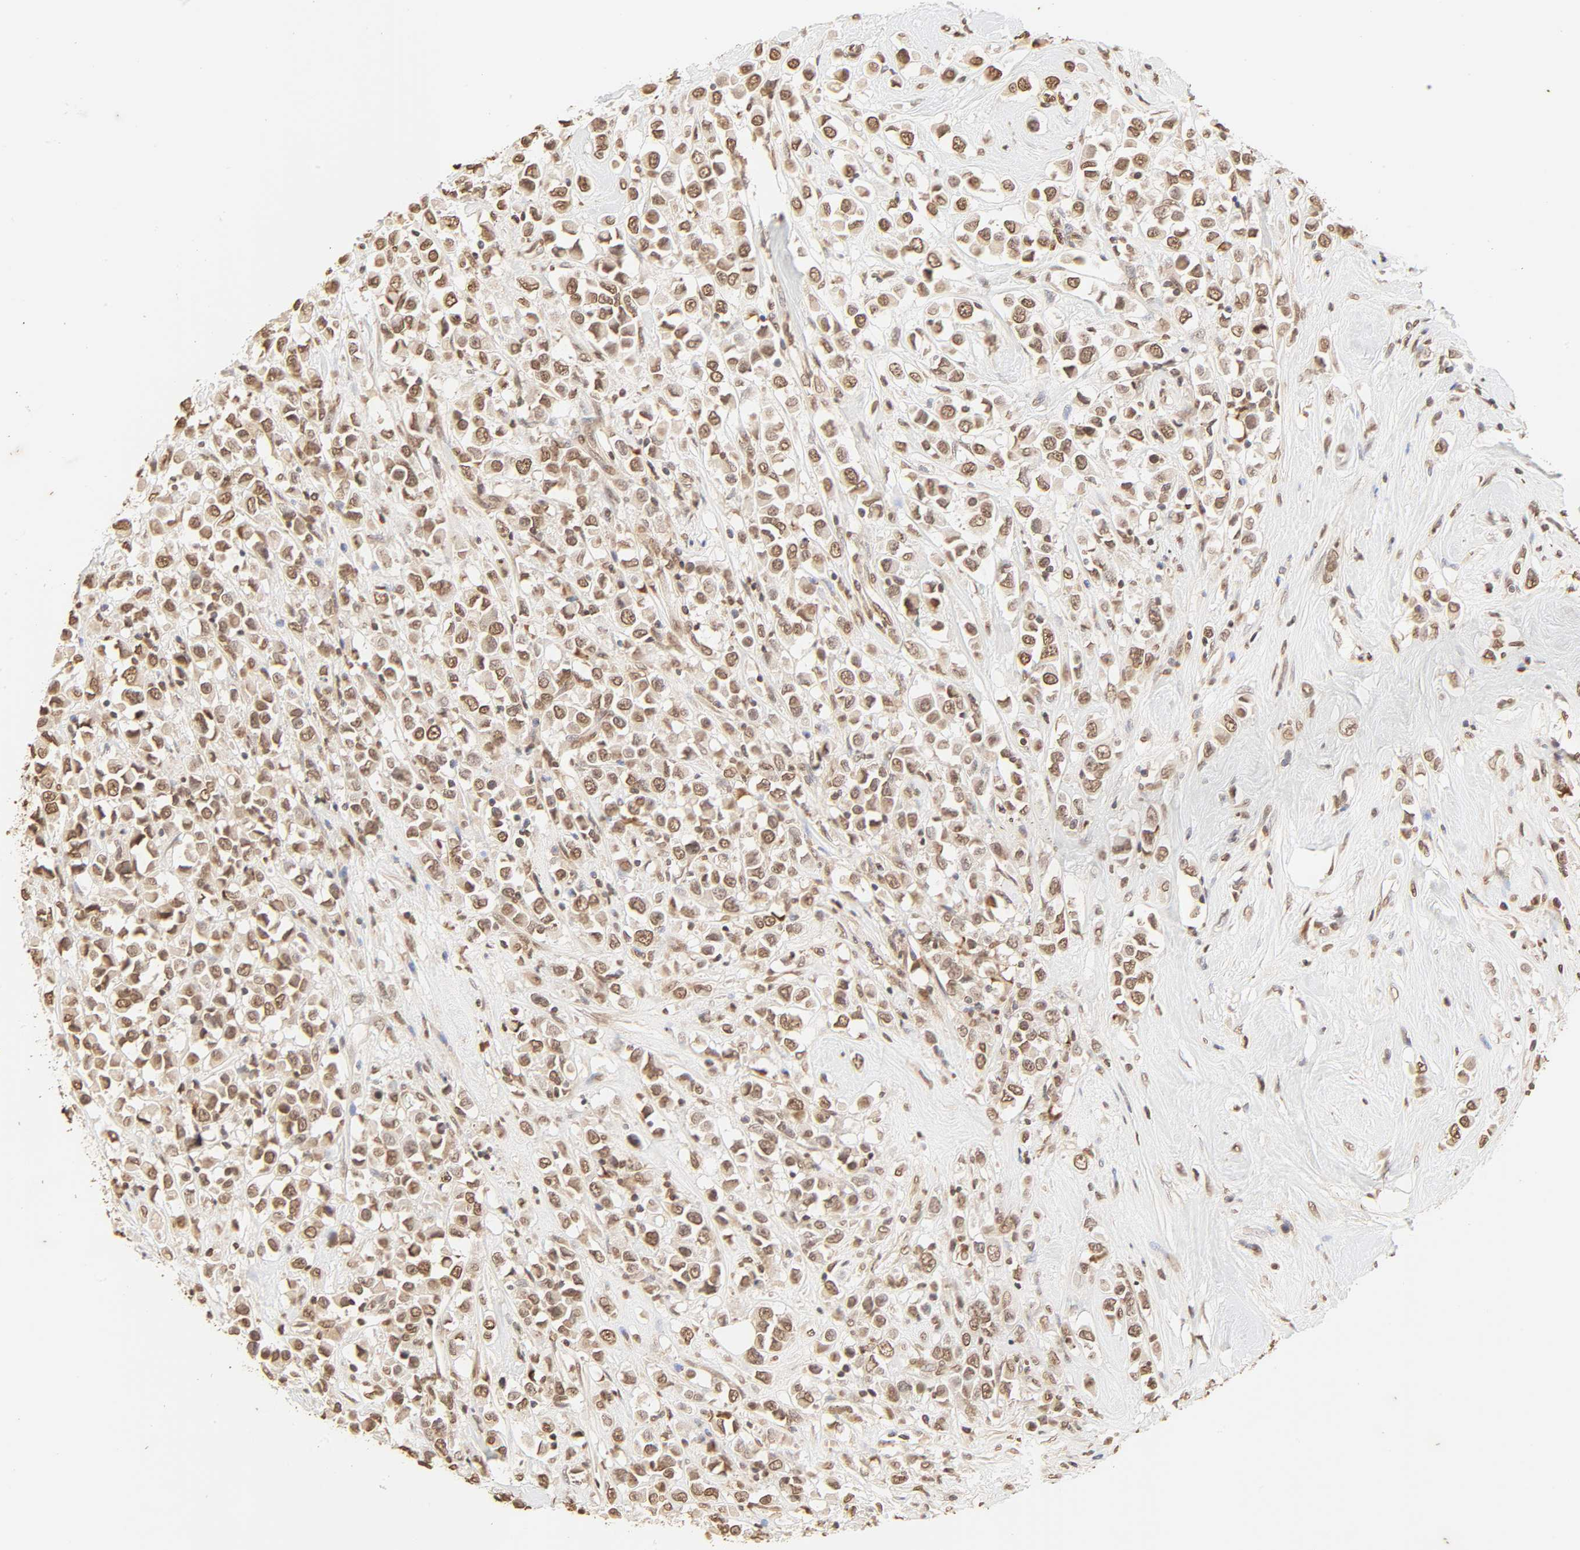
{"staining": {"intensity": "moderate", "quantity": ">75%", "location": "cytoplasmic/membranous,nuclear"}, "tissue": "breast cancer", "cell_type": "Tumor cells", "image_type": "cancer", "snomed": [{"axis": "morphology", "description": "Duct carcinoma"}, {"axis": "topography", "description": "Breast"}], "caption": "IHC (DAB) staining of human breast cancer exhibits moderate cytoplasmic/membranous and nuclear protein positivity in approximately >75% of tumor cells.", "gene": "TBL1X", "patient": {"sex": "female", "age": 61}}